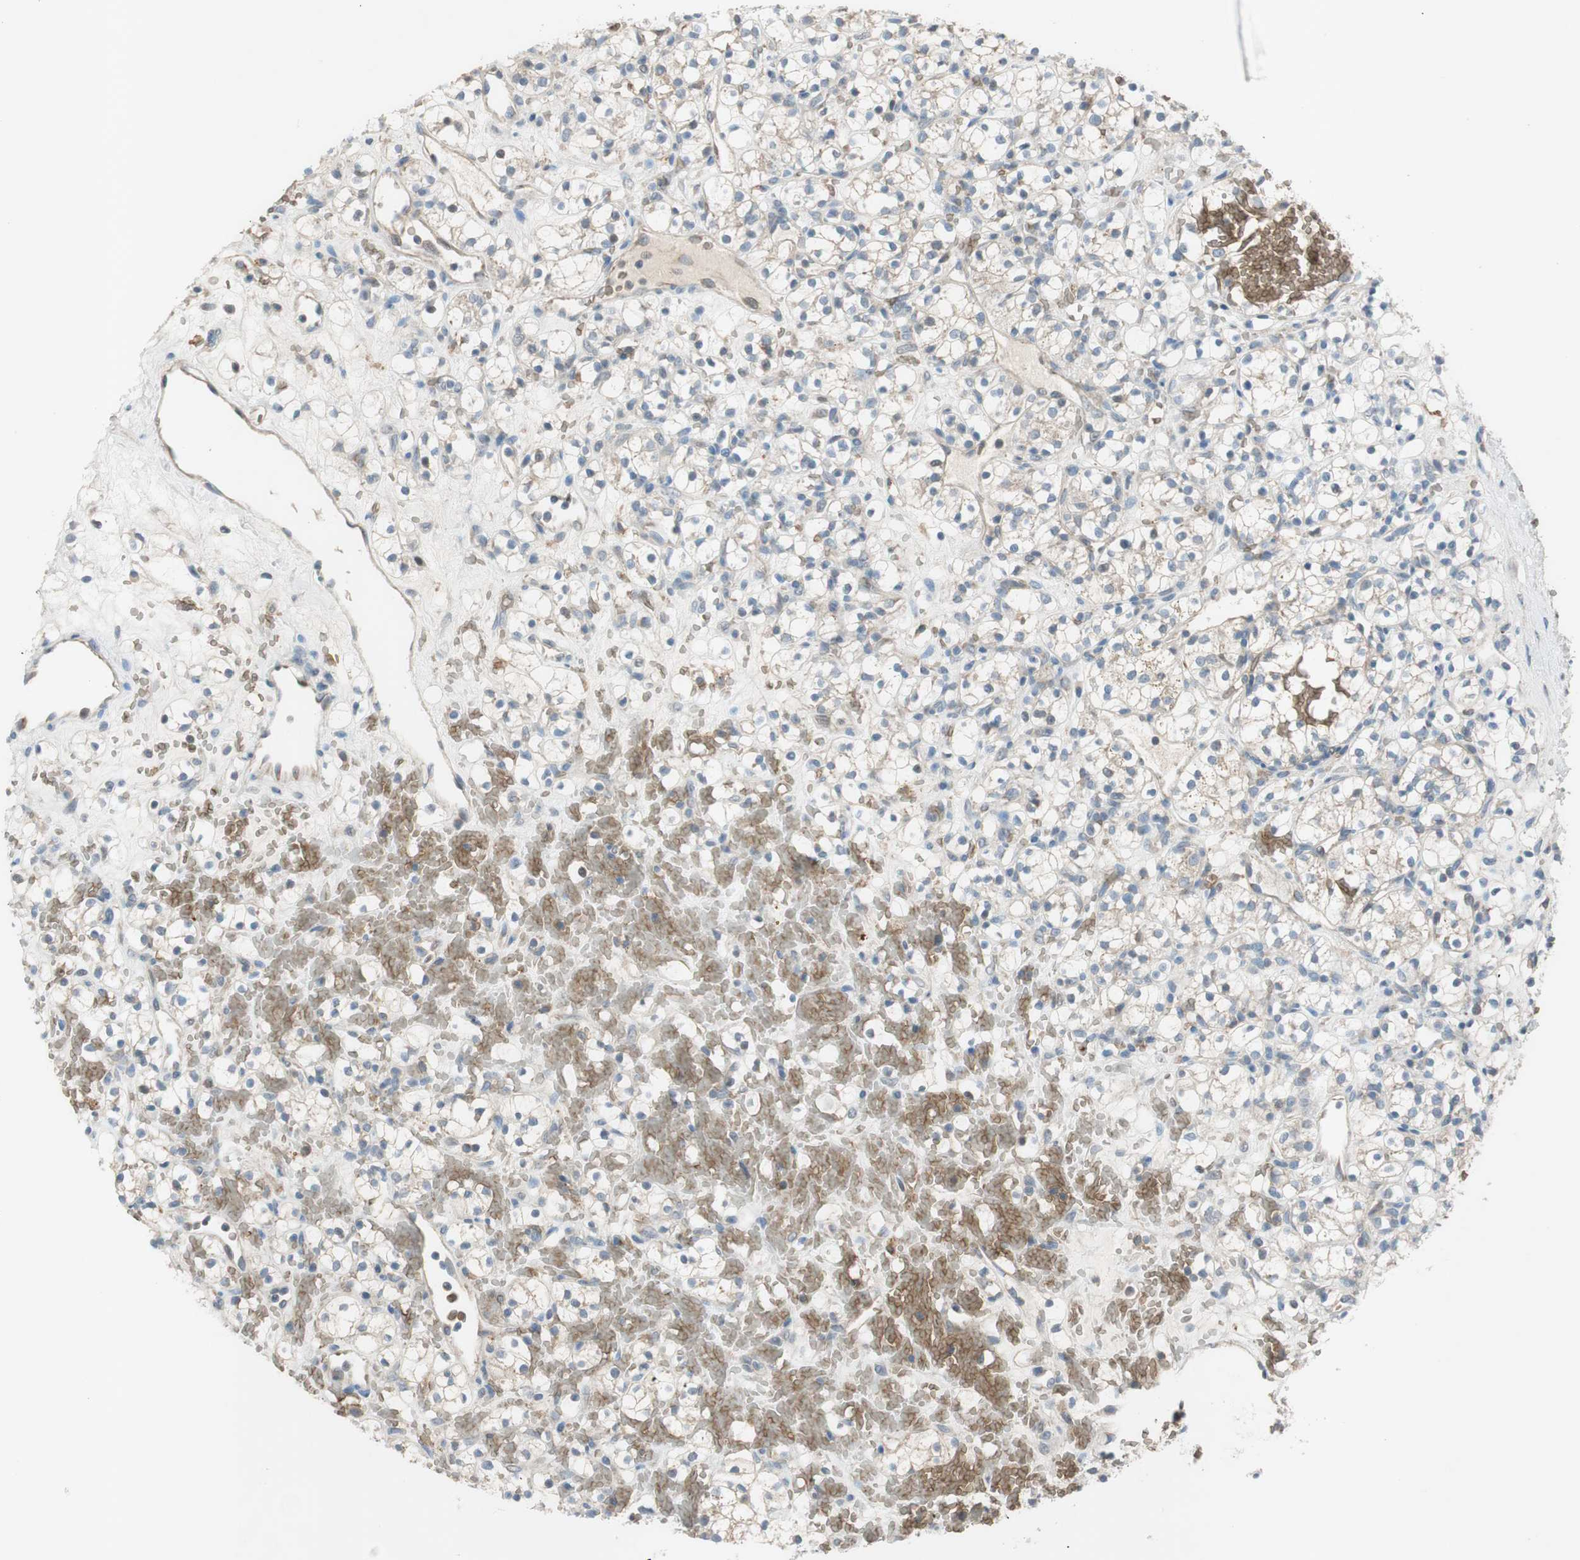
{"staining": {"intensity": "weak", "quantity": "<25%", "location": "cytoplasmic/membranous"}, "tissue": "renal cancer", "cell_type": "Tumor cells", "image_type": "cancer", "snomed": [{"axis": "morphology", "description": "Adenocarcinoma, NOS"}, {"axis": "topography", "description": "Kidney"}], "caption": "Immunohistochemical staining of human renal cancer (adenocarcinoma) demonstrates no significant positivity in tumor cells.", "gene": "GYPC", "patient": {"sex": "female", "age": 60}}